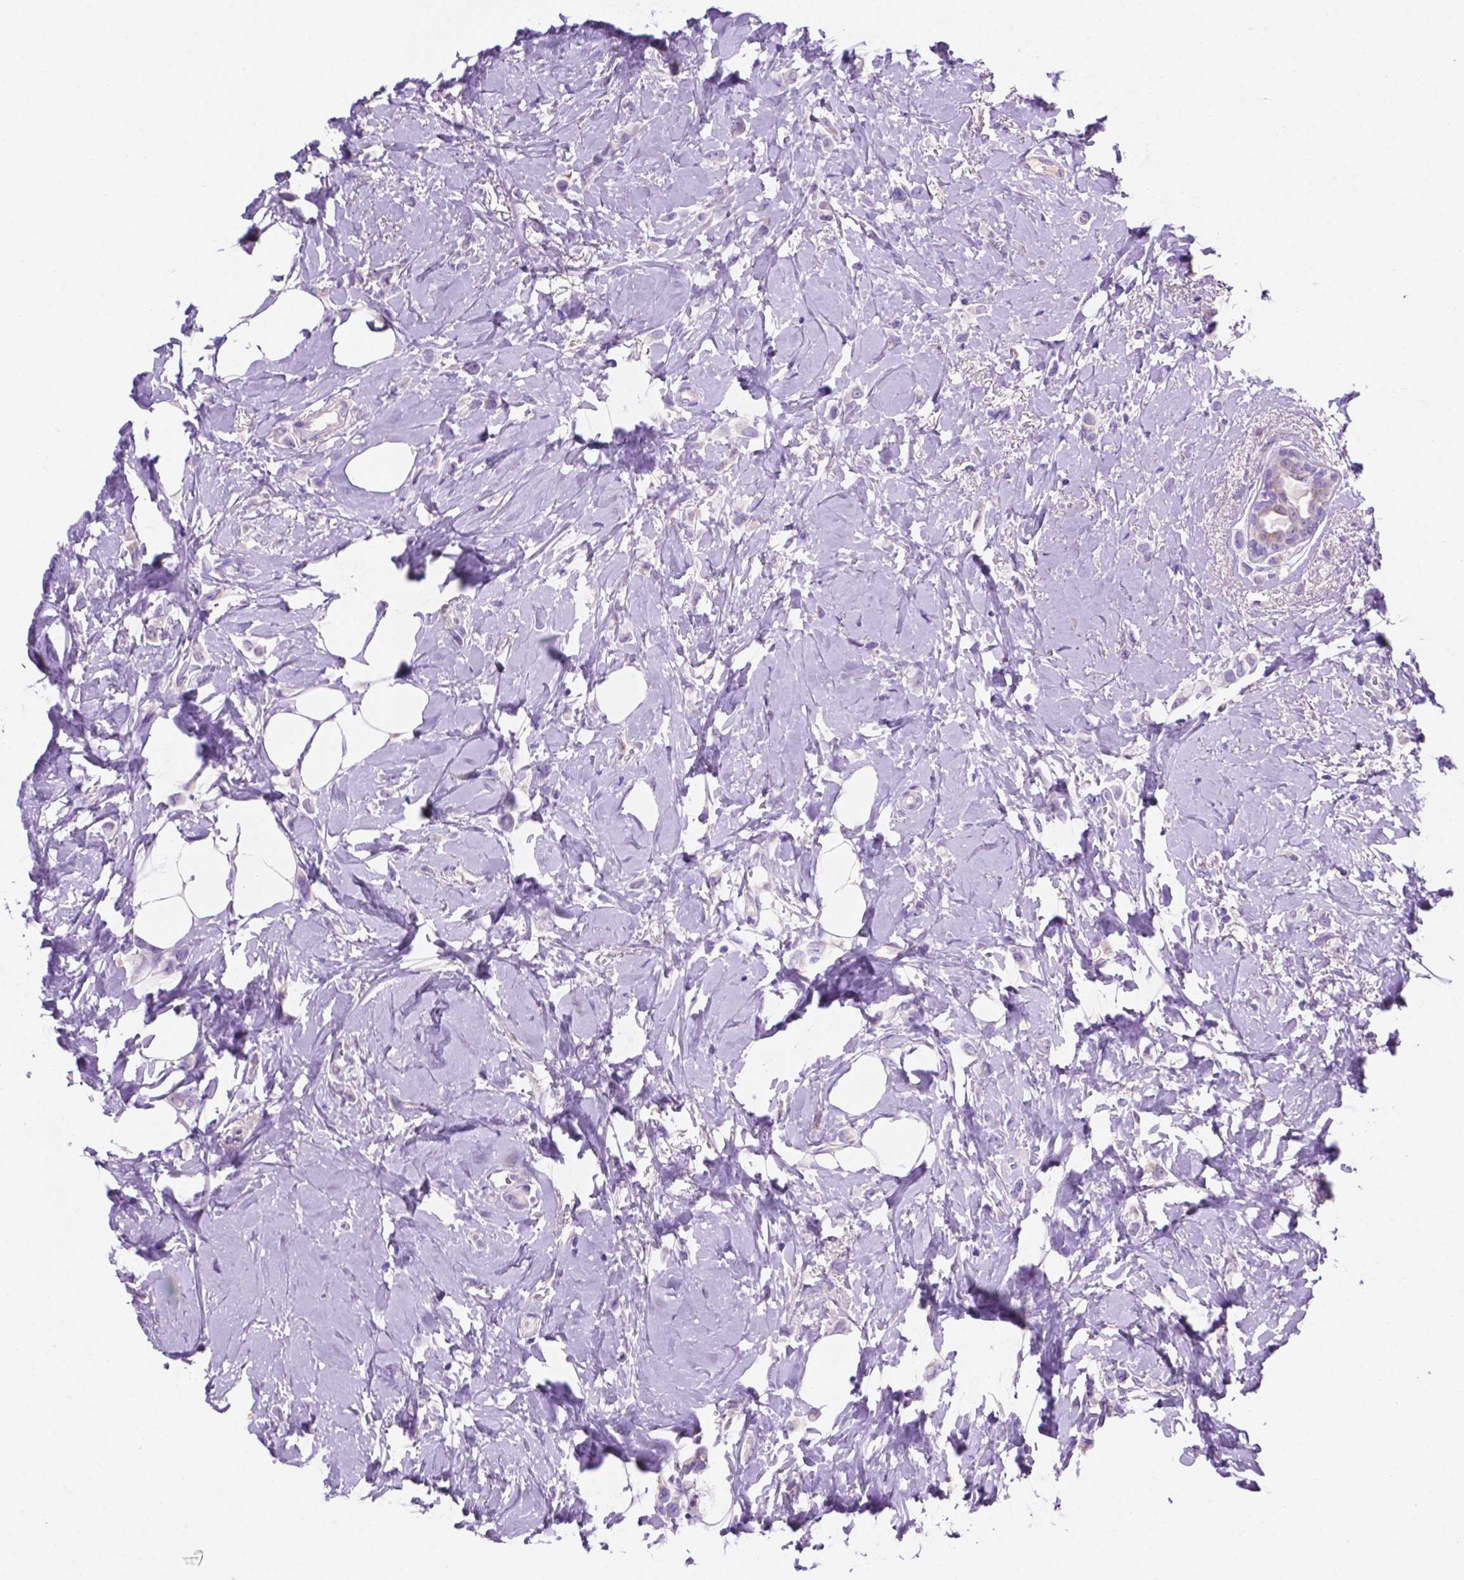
{"staining": {"intensity": "negative", "quantity": "none", "location": "none"}, "tissue": "breast cancer", "cell_type": "Tumor cells", "image_type": "cancer", "snomed": [{"axis": "morphology", "description": "Lobular carcinoma"}, {"axis": "topography", "description": "Breast"}], "caption": "Immunohistochemical staining of breast cancer (lobular carcinoma) exhibits no significant staining in tumor cells. (DAB immunohistochemistry visualized using brightfield microscopy, high magnification).", "gene": "CEACAM7", "patient": {"sex": "female", "age": 66}}